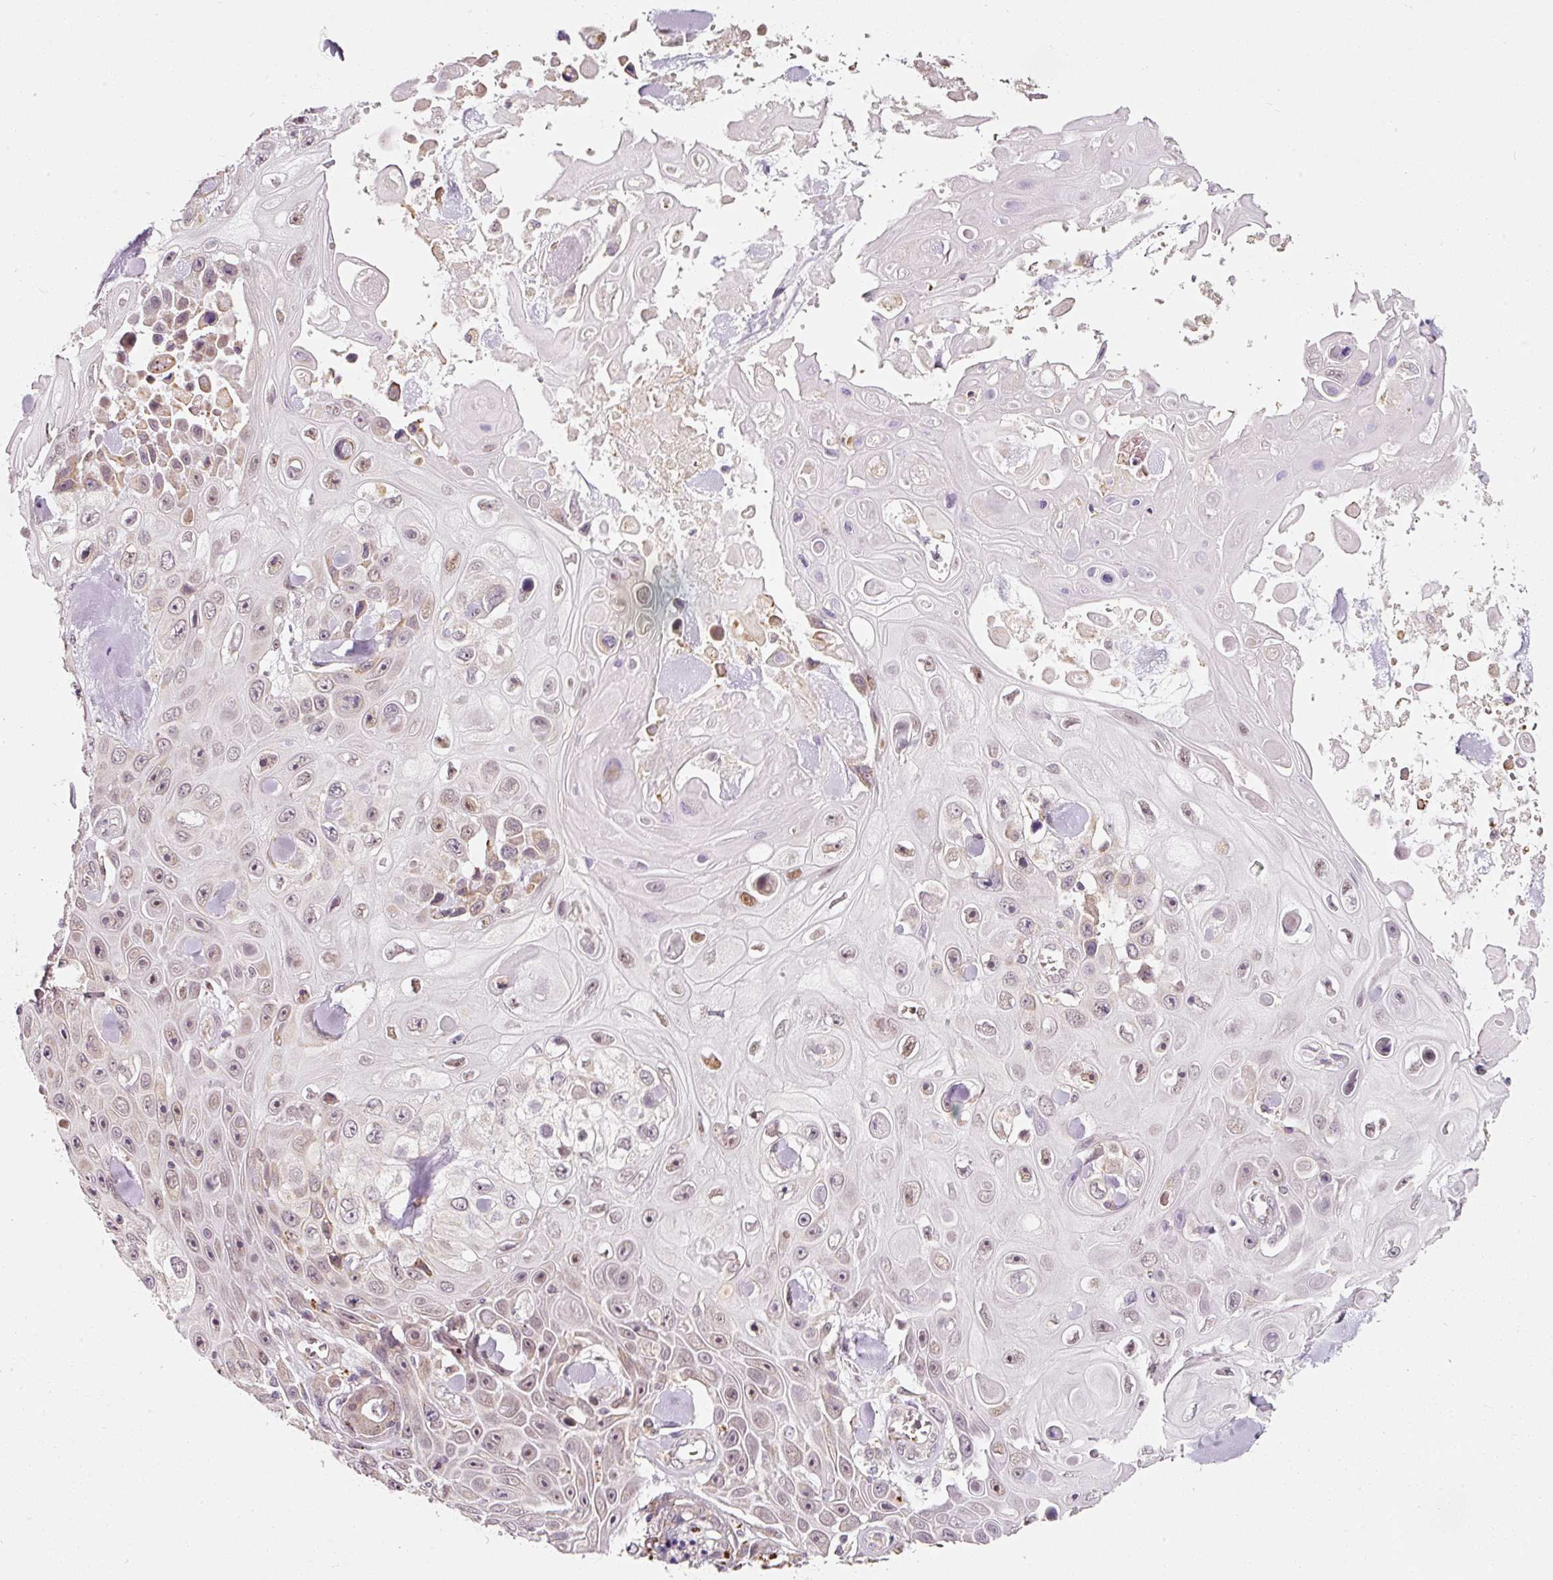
{"staining": {"intensity": "weak", "quantity": "25%-75%", "location": "nuclear"}, "tissue": "skin cancer", "cell_type": "Tumor cells", "image_type": "cancer", "snomed": [{"axis": "morphology", "description": "Squamous cell carcinoma, NOS"}, {"axis": "topography", "description": "Skin"}], "caption": "IHC staining of squamous cell carcinoma (skin), which demonstrates low levels of weak nuclear staining in approximately 25%-75% of tumor cells indicating weak nuclear protein staining. The staining was performed using DAB (brown) for protein detection and nuclei were counterstained in hematoxylin (blue).", "gene": "ZNF460", "patient": {"sex": "male", "age": 82}}